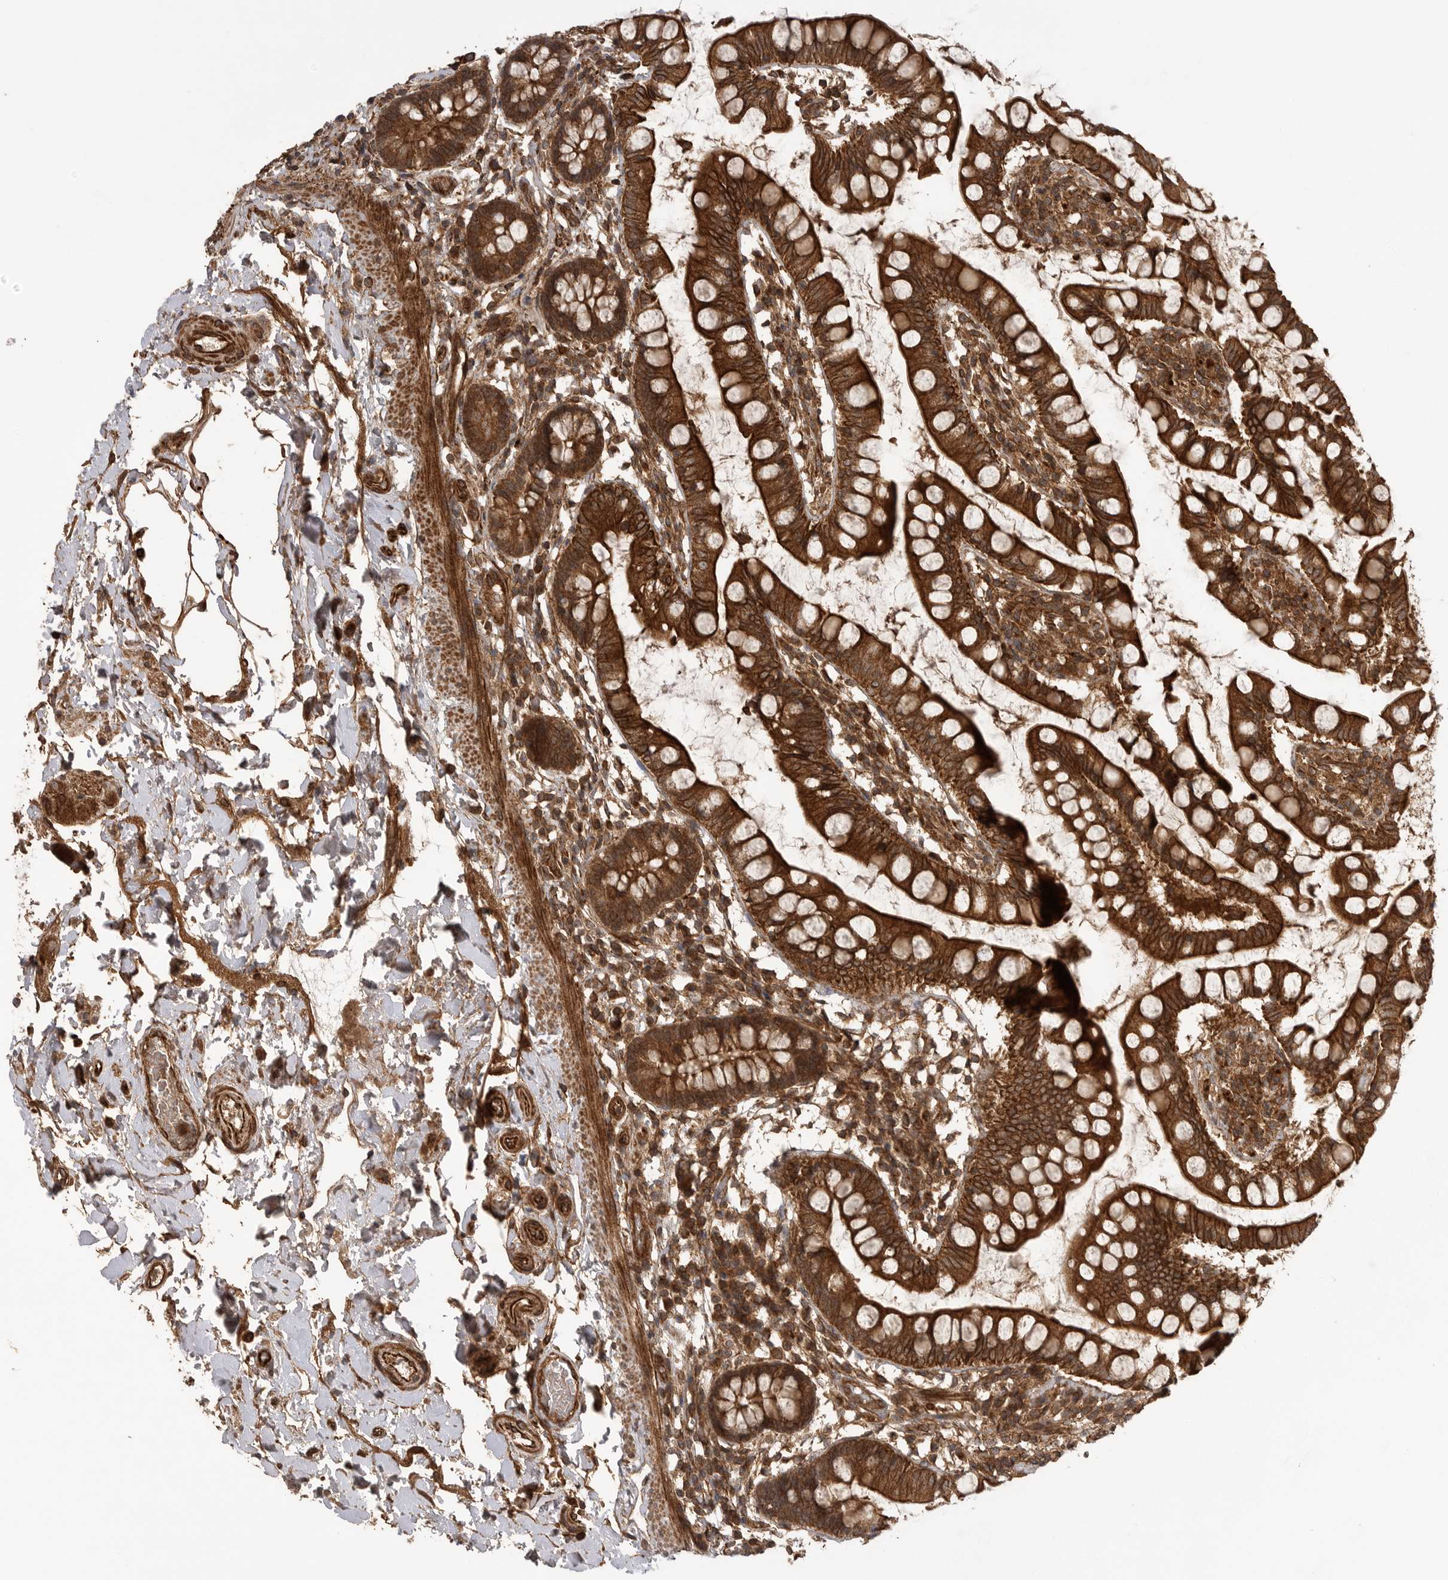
{"staining": {"intensity": "strong", "quantity": ">75%", "location": "cytoplasmic/membranous"}, "tissue": "small intestine", "cell_type": "Glandular cells", "image_type": "normal", "snomed": [{"axis": "morphology", "description": "Normal tissue, NOS"}, {"axis": "topography", "description": "Small intestine"}], "caption": "The photomicrograph displays staining of benign small intestine, revealing strong cytoplasmic/membranous protein positivity (brown color) within glandular cells. (Brightfield microscopy of DAB IHC at high magnification).", "gene": "PRDX4", "patient": {"sex": "female", "age": 84}}